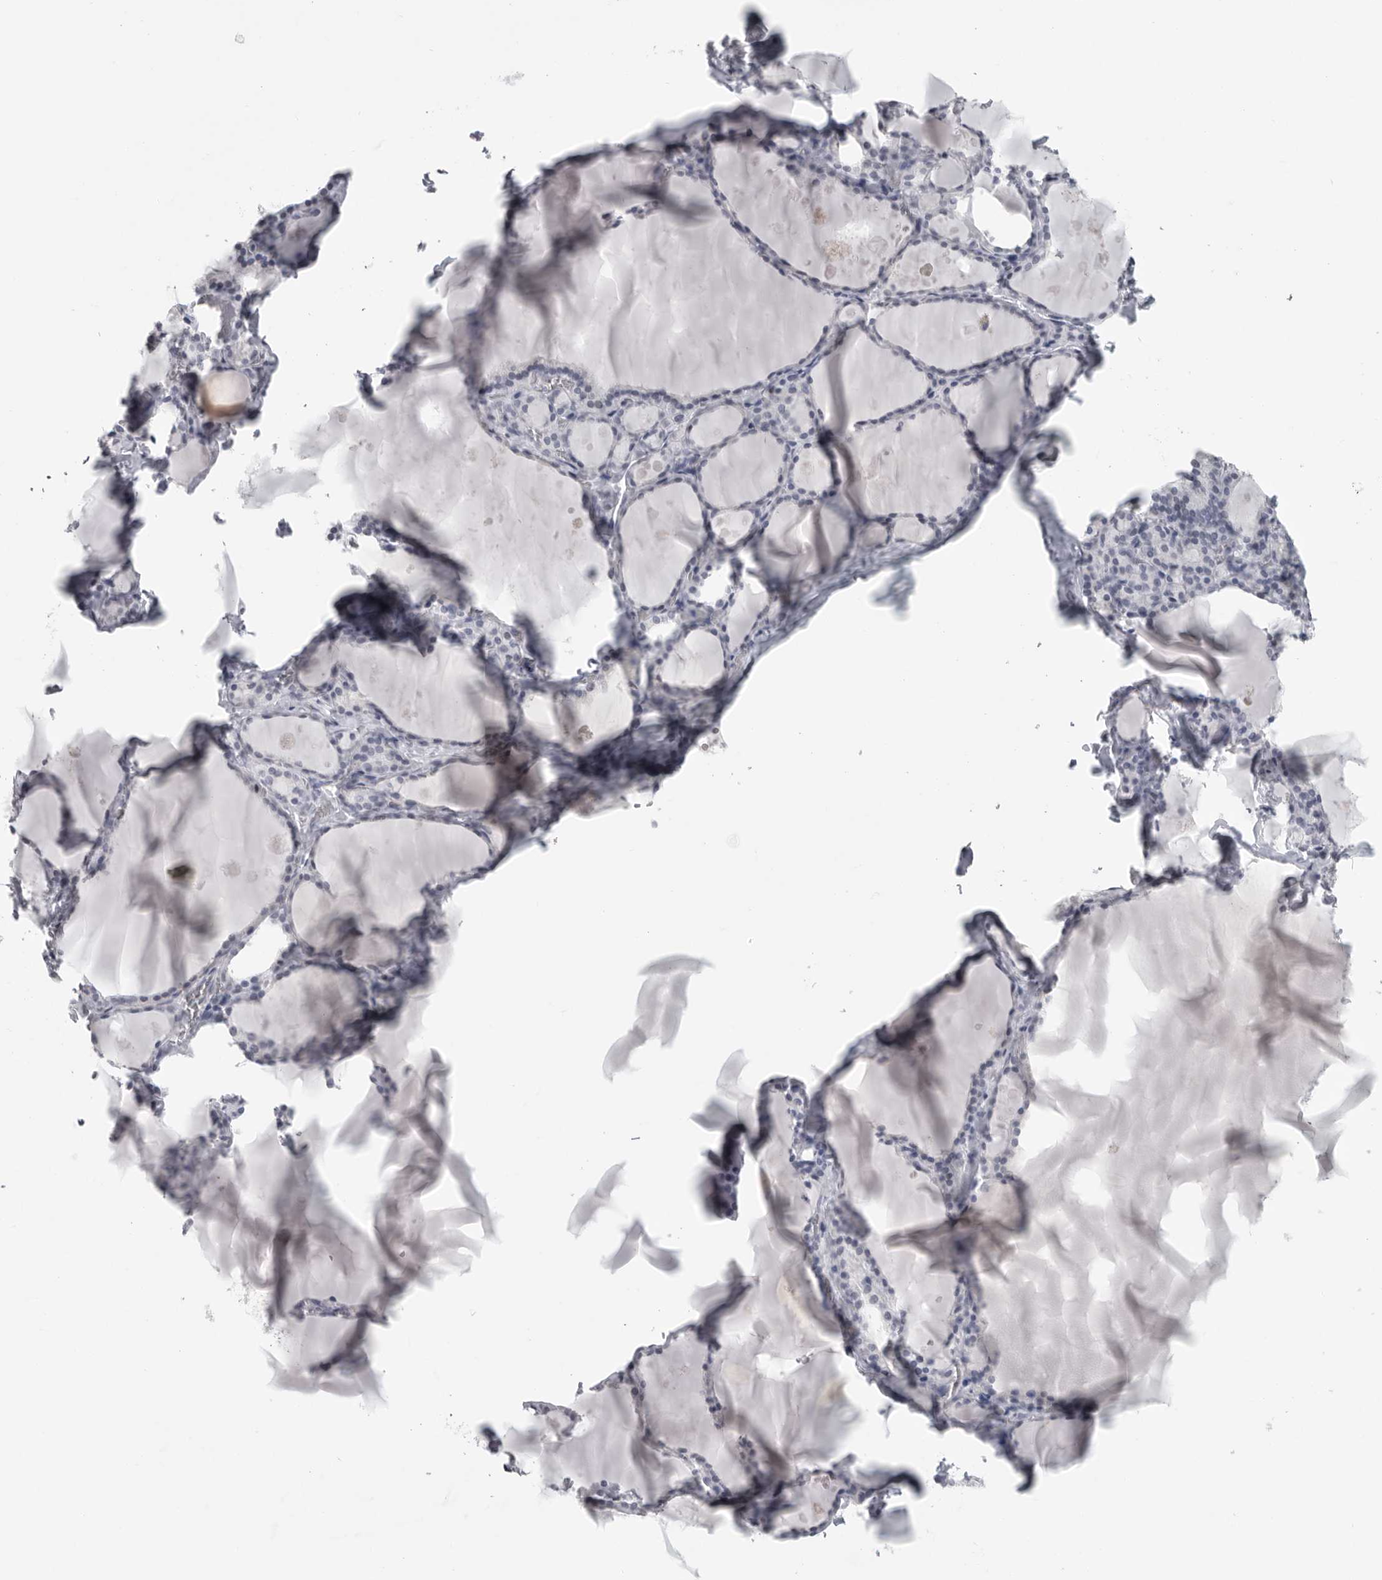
{"staining": {"intensity": "negative", "quantity": "none", "location": "none"}, "tissue": "thyroid gland", "cell_type": "Glandular cells", "image_type": "normal", "snomed": [{"axis": "morphology", "description": "Normal tissue, NOS"}, {"axis": "topography", "description": "Thyroid gland"}], "caption": "Normal thyroid gland was stained to show a protein in brown. There is no significant staining in glandular cells. (DAB (3,3'-diaminobenzidine) immunohistochemistry (IHC), high magnification).", "gene": "SATB2", "patient": {"sex": "male", "age": 56}}